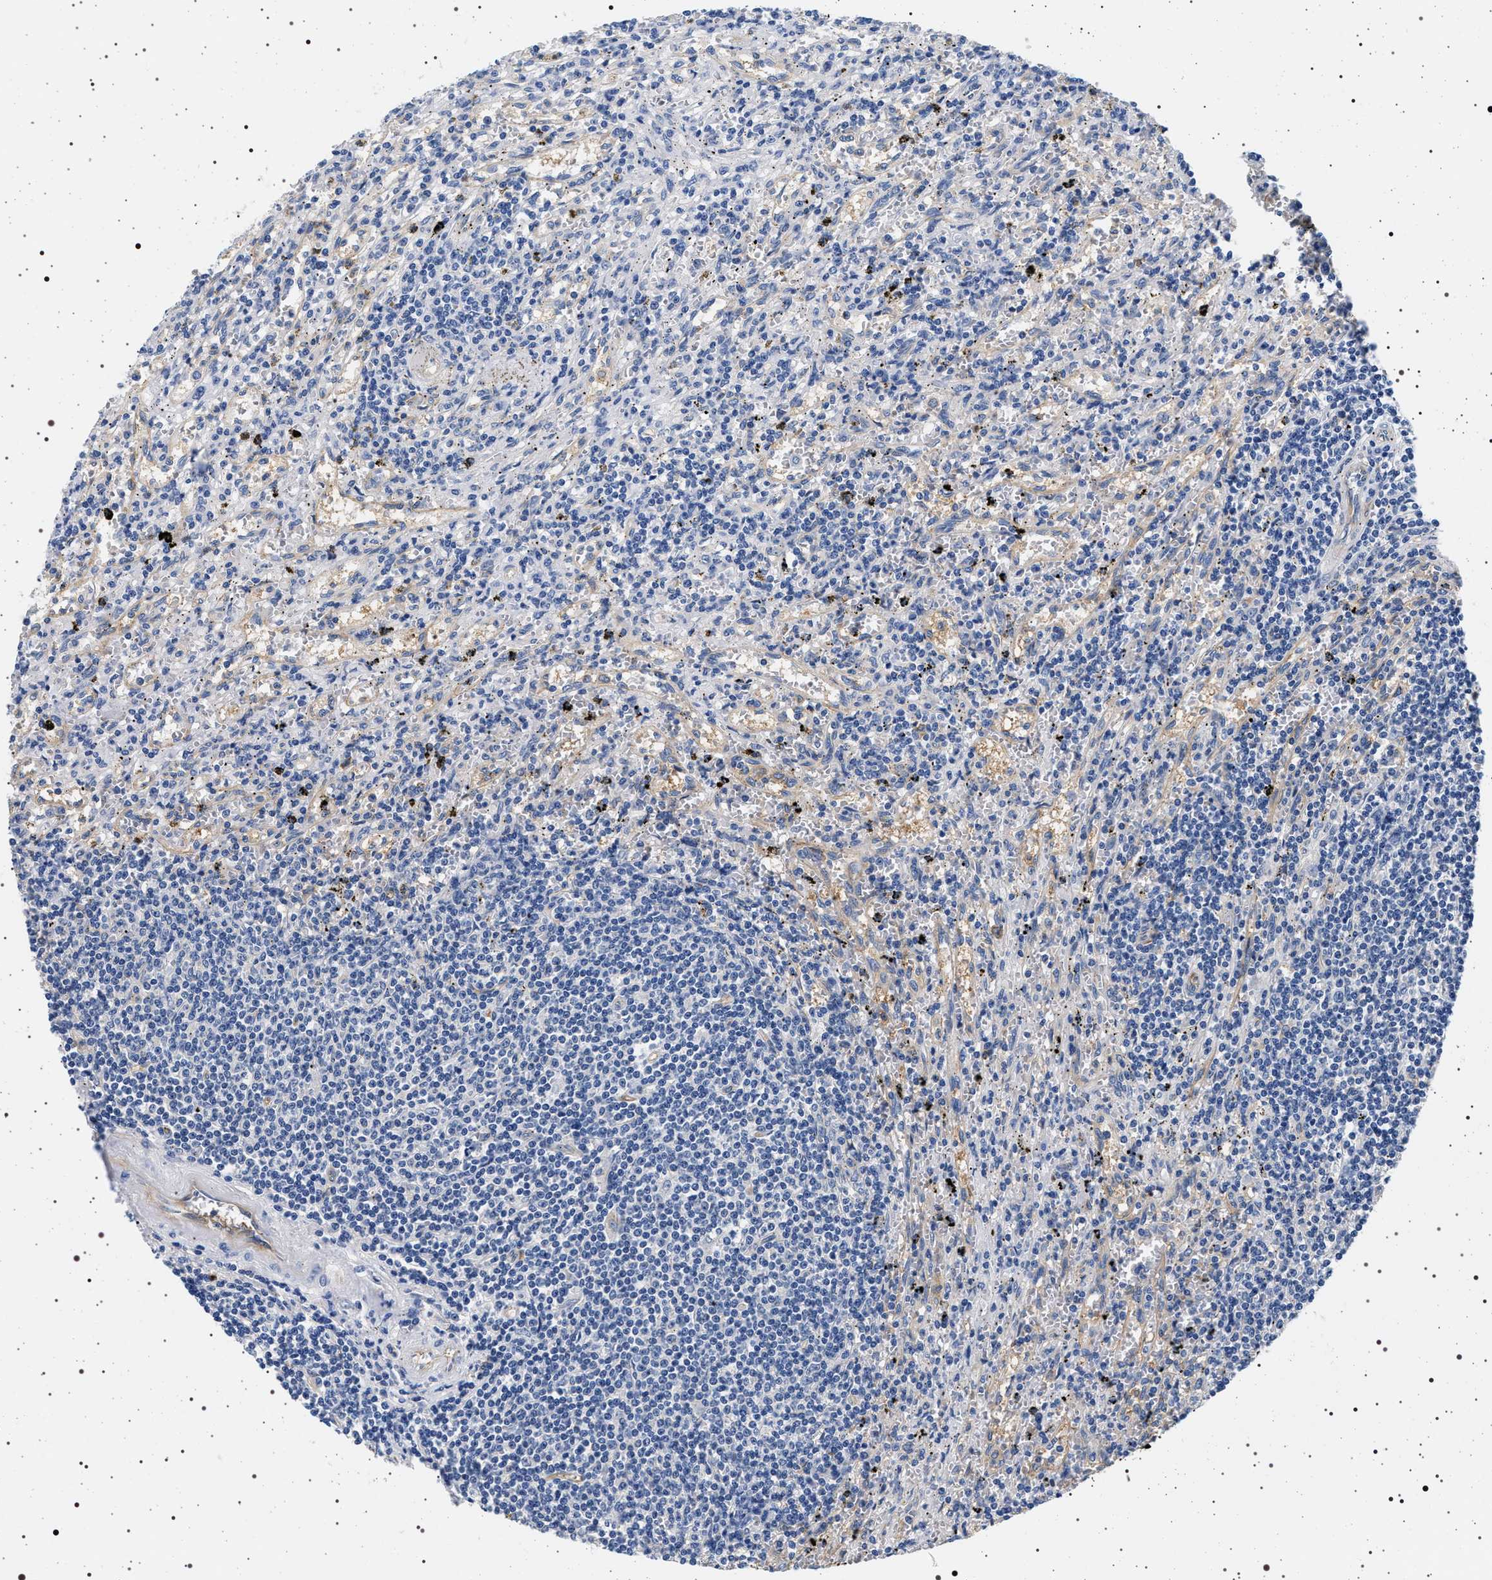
{"staining": {"intensity": "negative", "quantity": "none", "location": "none"}, "tissue": "lymphoma", "cell_type": "Tumor cells", "image_type": "cancer", "snomed": [{"axis": "morphology", "description": "Malignant lymphoma, non-Hodgkin's type, Low grade"}, {"axis": "topography", "description": "Spleen"}], "caption": "Tumor cells show no significant protein expression in malignant lymphoma, non-Hodgkin's type (low-grade). The staining was performed using DAB to visualize the protein expression in brown, while the nuclei were stained in blue with hematoxylin (Magnification: 20x).", "gene": "HSD17B1", "patient": {"sex": "male", "age": 76}}